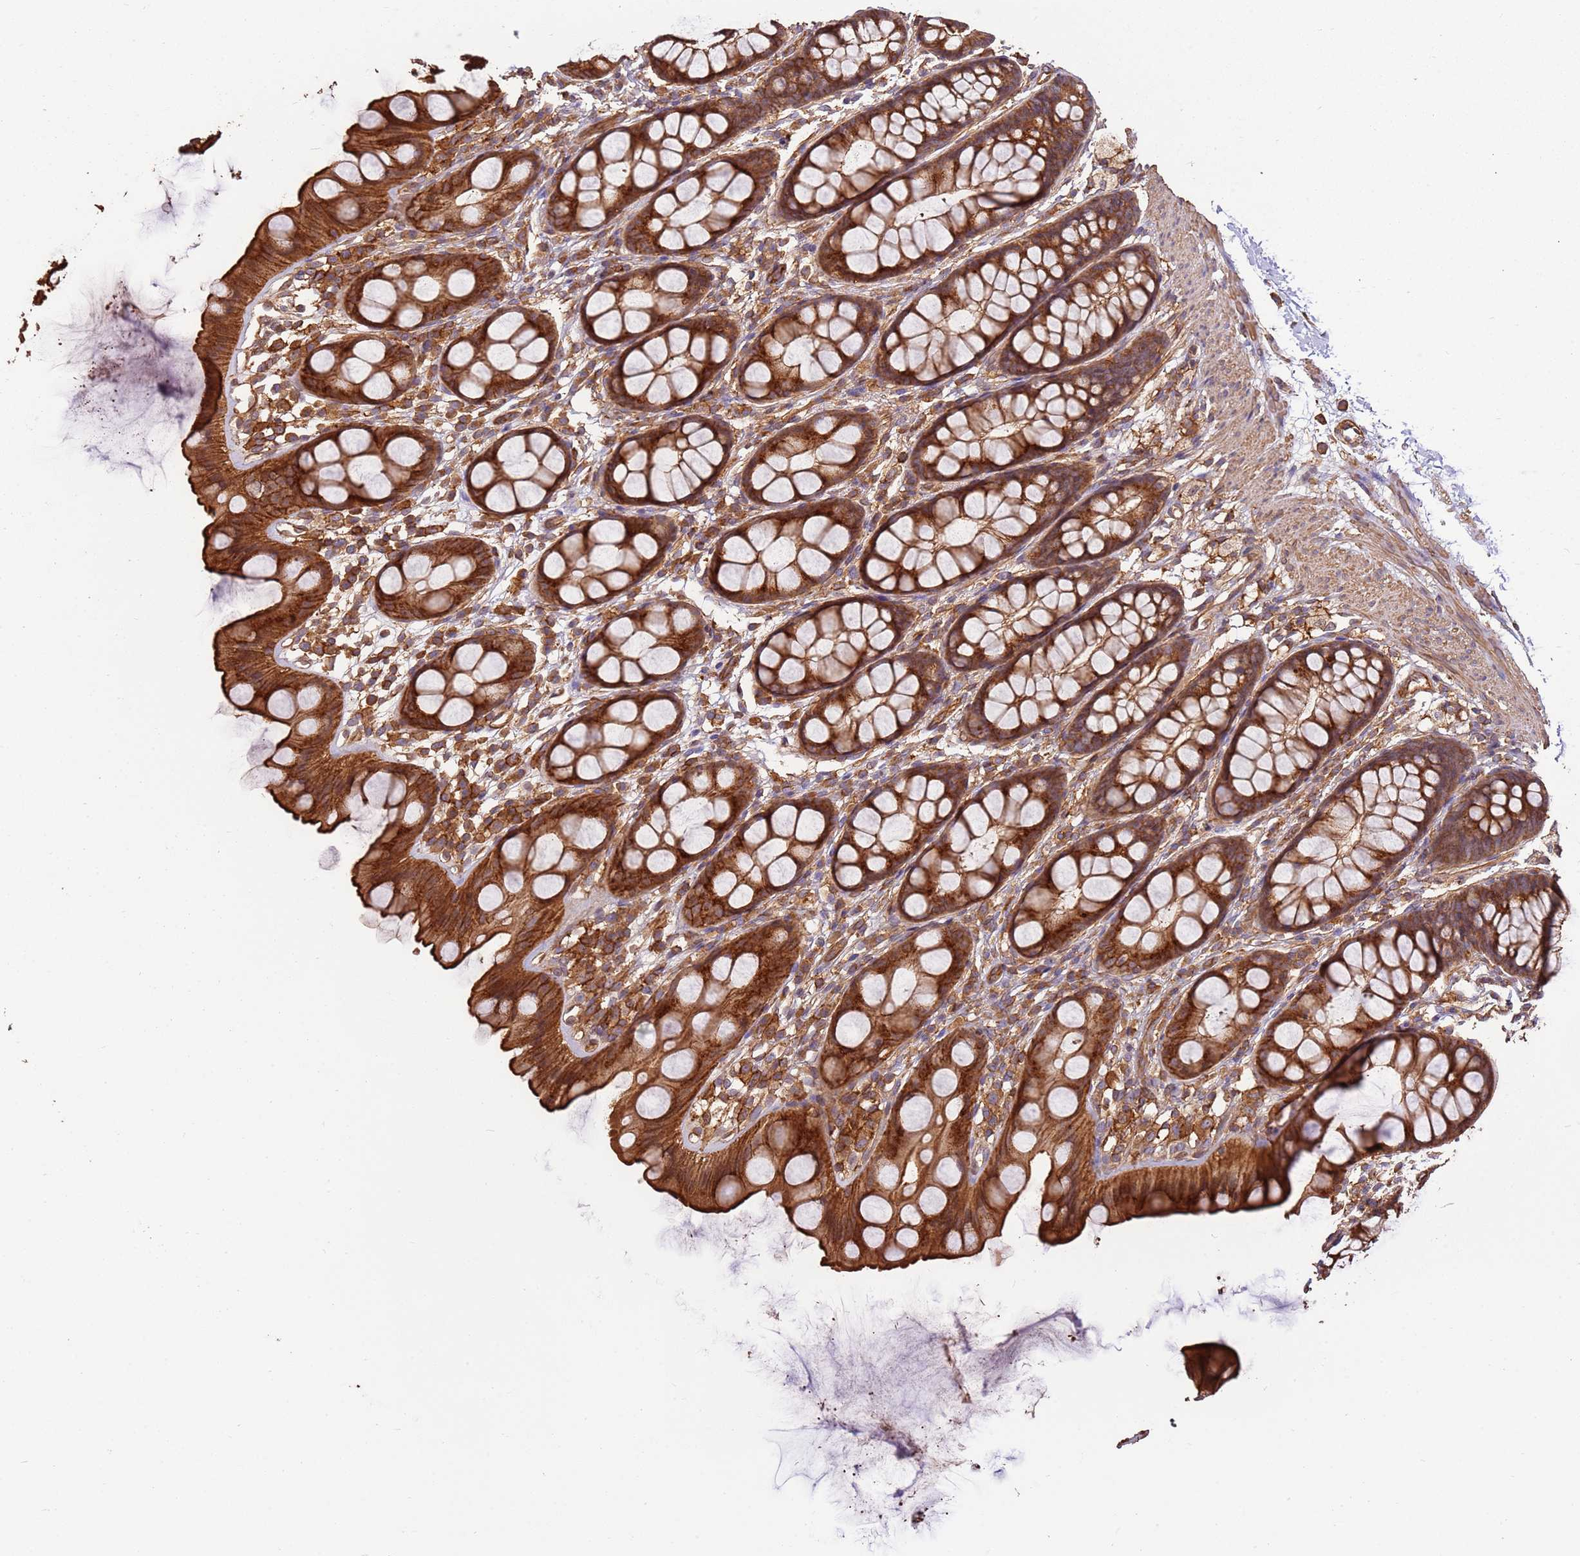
{"staining": {"intensity": "strong", "quantity": ">75%", "location": "cytoplasmic/membranous"}, "tissue": "rectum", "cell_type": "Glandular cells", "image_type": "normal", "snomed": [{"axis": "morphology", "description": "Normal tissue, NOS"}, {"axis": "topography", "description": "Rectum"}], "caption": "Immunohistochemical staining of benign rectum exhibits high levels of strong cytoplasmic/membranous positivity in approximately >75% of glandular cells.", "gene": "ACVR2A", "patient": {"sex": "female", "age": 65}}